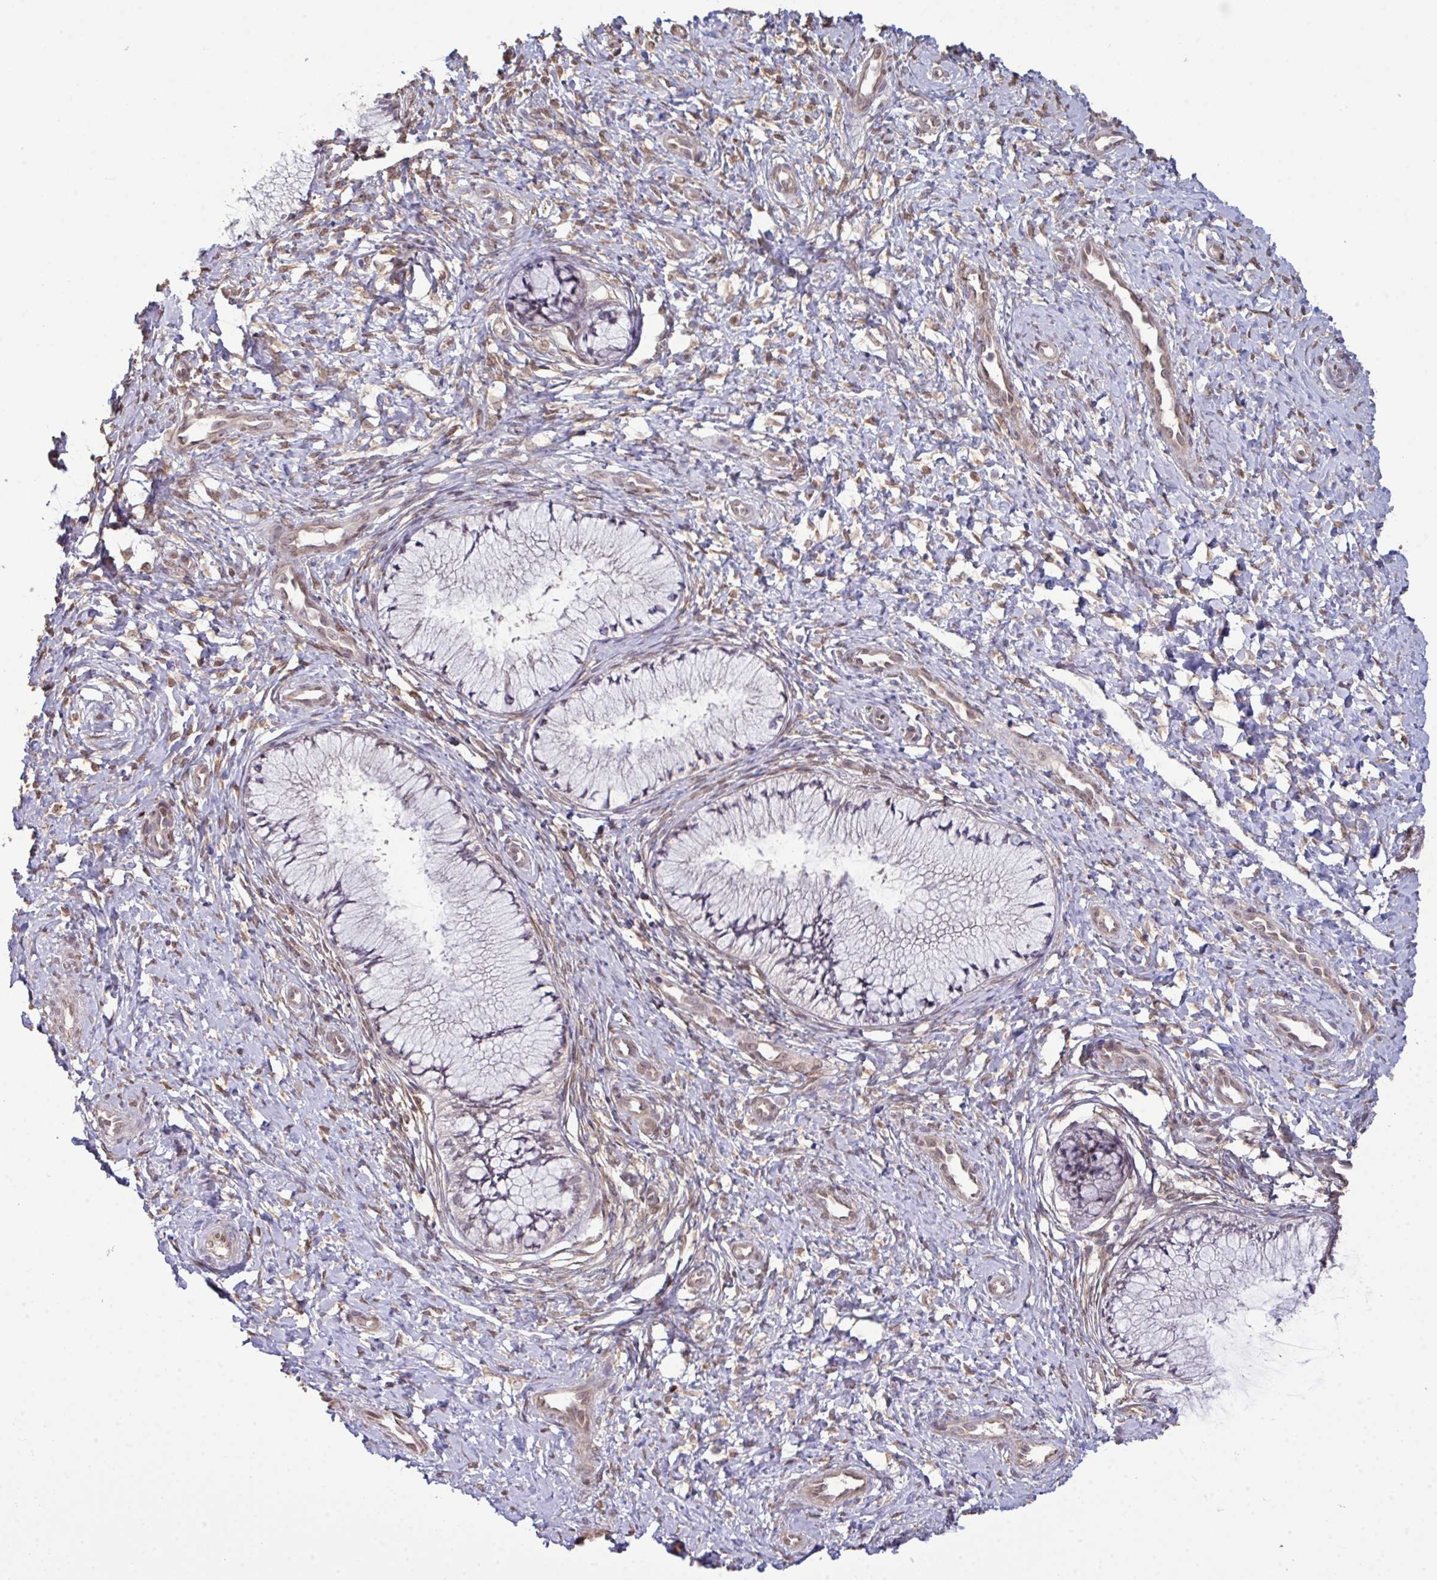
{"staining": {"intensity": "negative", "quantity": "none", "location": "none"}, "tissue": "cervix", "cell_type": "Glandular cells", "image_type": "normal", "snomed": [{"axis": "morphology", "description": "Normal tissue, NOS"}, {"axis": "topography", "description": "Cervix"}], "caption": "The immunohistochemistry micrograph has no significant staining in glandular cells of cervix. (Immunohistochemistry (ihc), brightfield microscopy, high magnification).", "gene": "SETD7", "patient": {"sex": "female", "age": 37}}